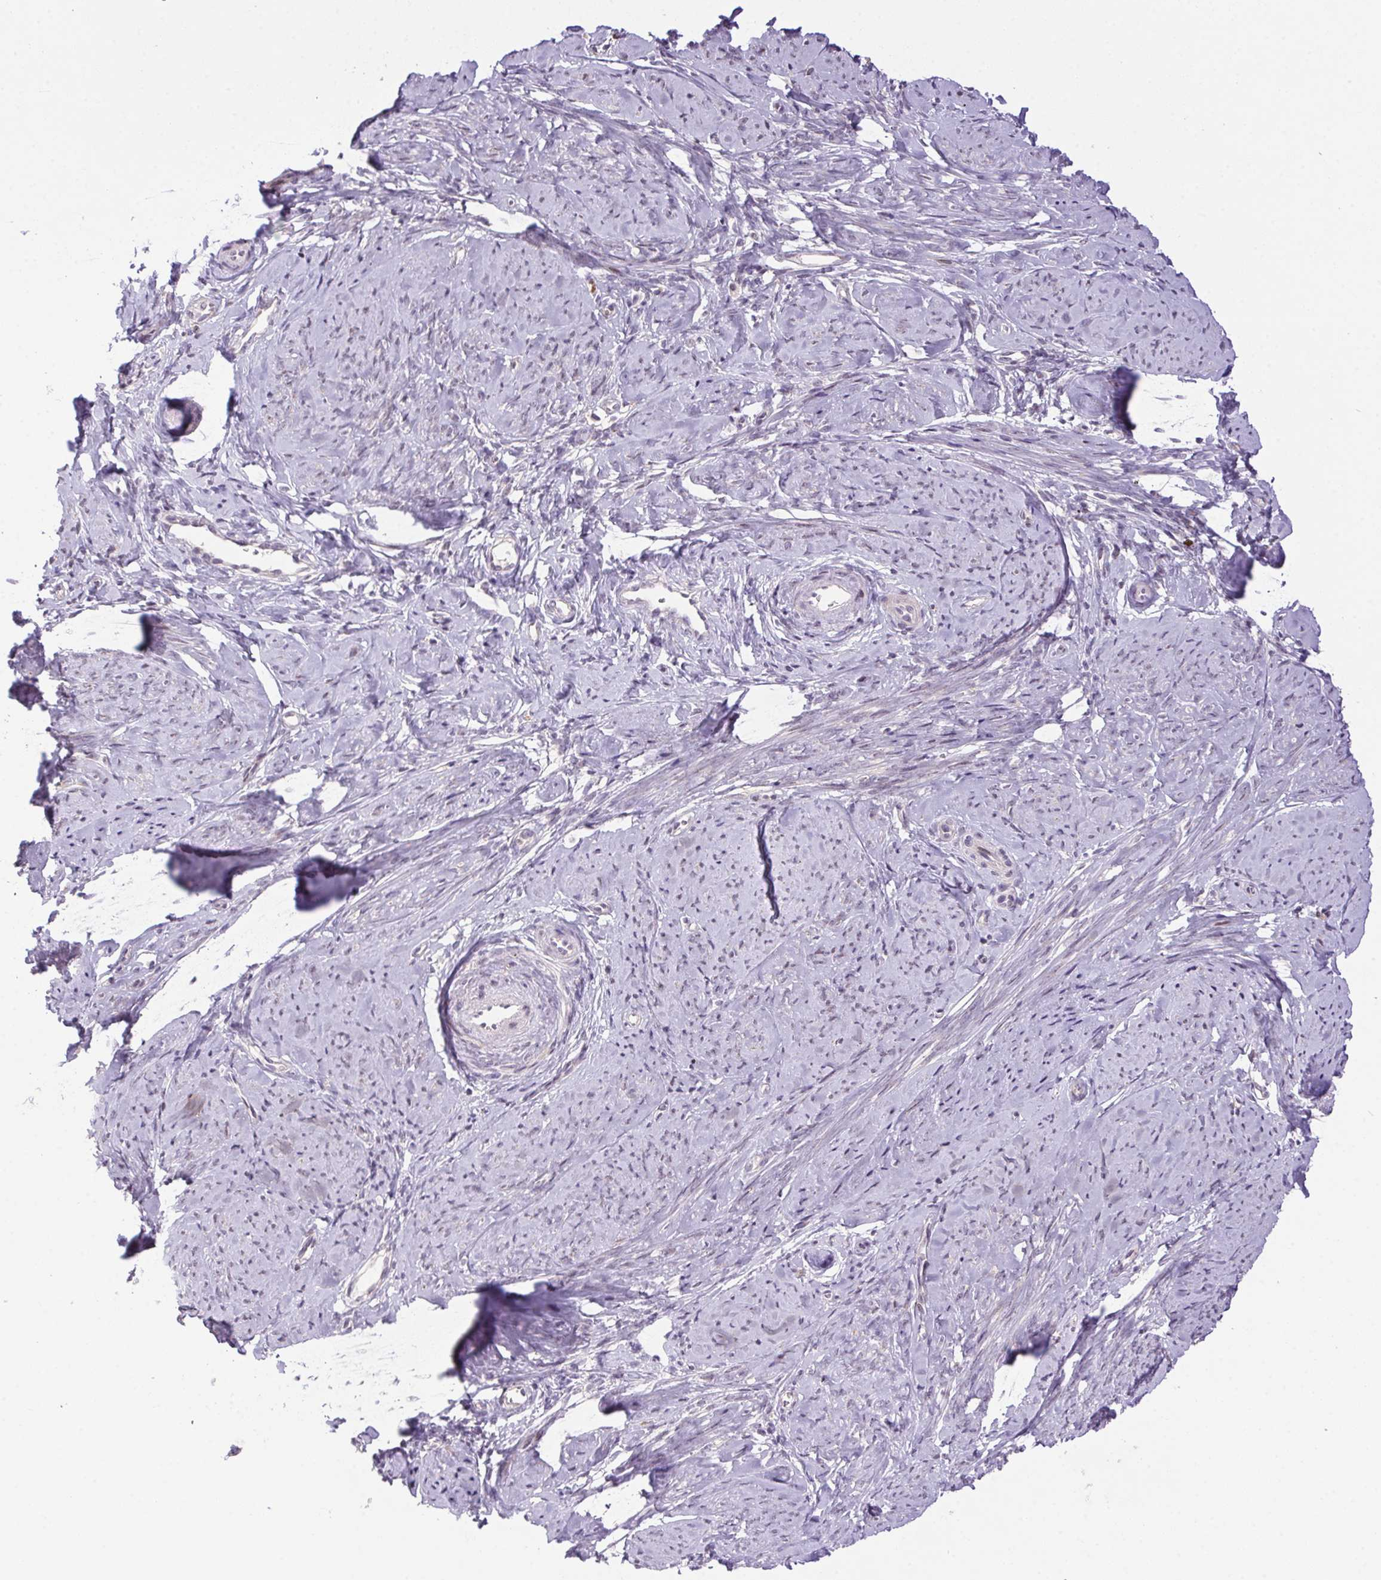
{"staining": {"intensity": "weak", "quantity": "<25%", "location": "cytoplasmic/membranous"}, "tissue": "smooth muscle", "cell_type": "Smooth muscle cells", "image_type": "normal", "snomed": [{"axis": "morphology", "description": "Normal tissue, NOS"}, {"axis": "topography", "description": "Smooth muscle"}], "caption": "The photomicrograph reveals no significant staining in smooth muscle cells of smooth muscle. (DAB (3,3'-diaminobenzidine) IHC, high magnification).", "gene": "LRRTM1", "patient": {"sex": "female", "age": 48}}